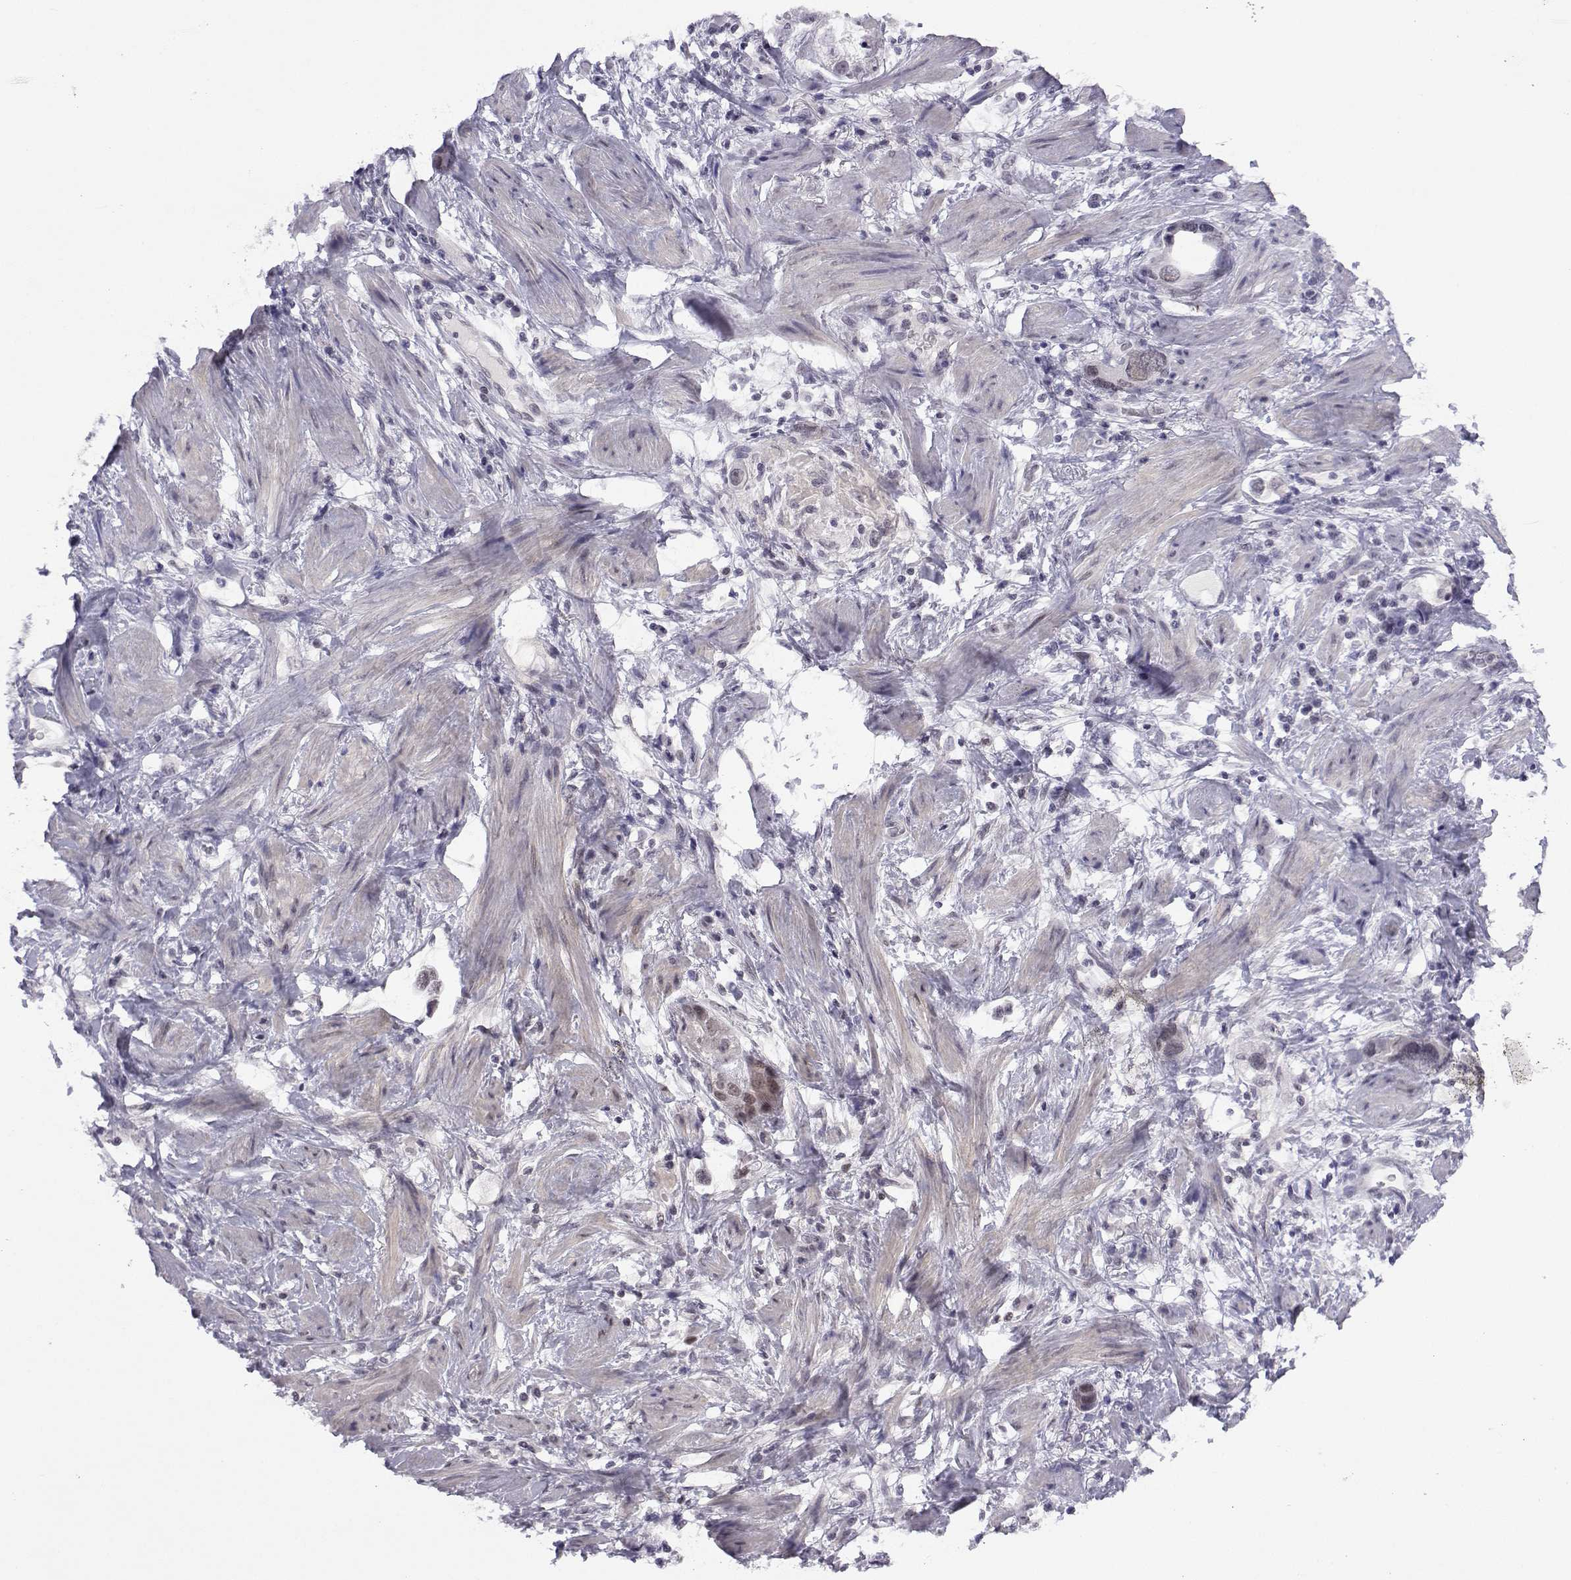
{"staining": {"intensity": "negative", "quantity": "none", "location": "none"}, "tissue": "stomach cancer", "cell_type": "Tumor cells", "image_type": "cancer", "snomed": [{"axis": "morphology", "description": "Adenocarcinoma, NOS"}, {"axis": "topography", "description": "Stomach, lower"}], "caption": "The image displays no staining of tumor cells in adenocarcinoma (stomach).", "gene": "MED26", "patient": {"sex": "female", "age": 93}}